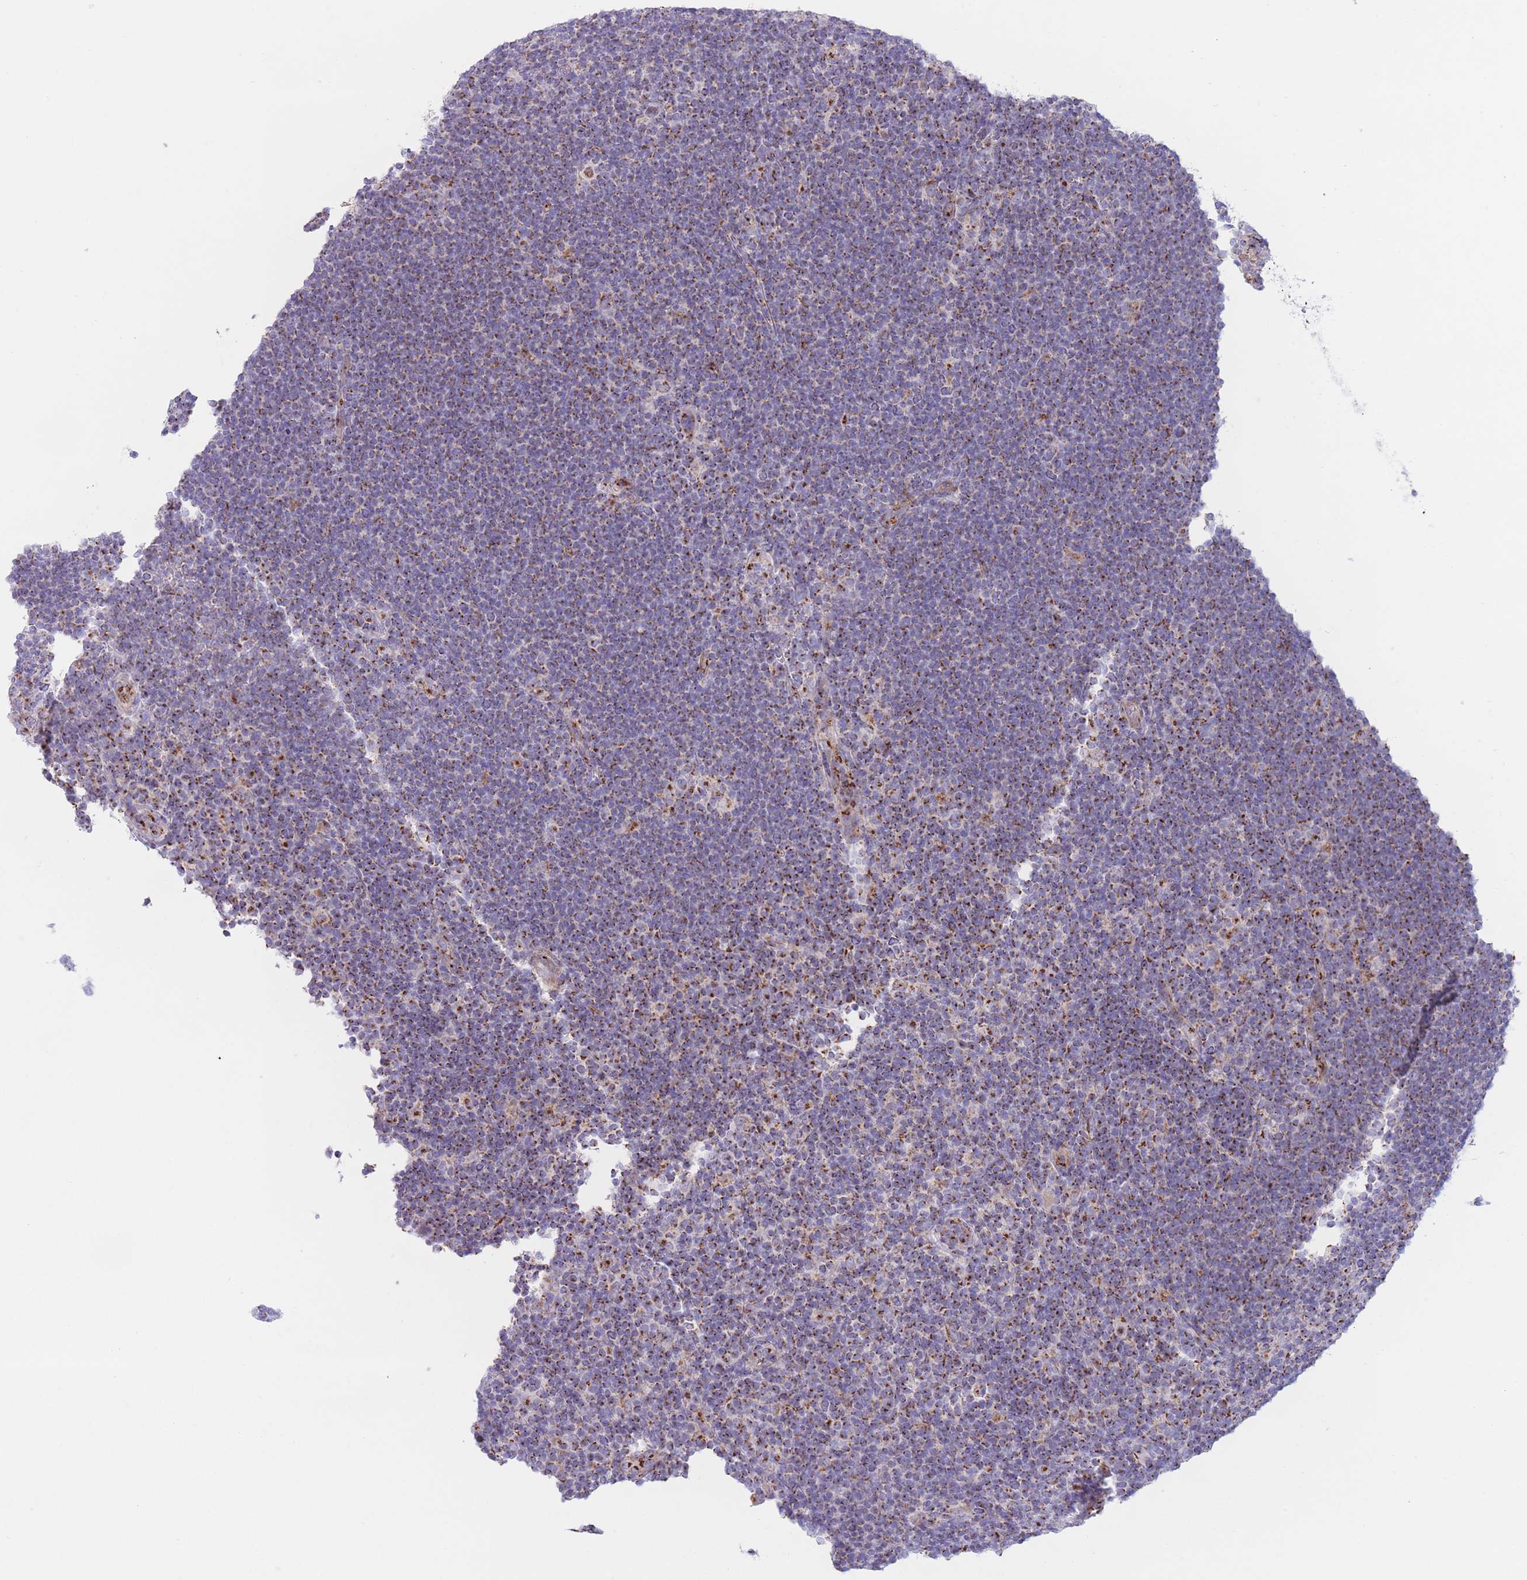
{"staining": {"intensity": "moderate", "quantity": ">75%", "location": "cytoplasmic/membranous"}, "tissue": "lymphoma", "cell_type": "Tumor cells", "image_type": "cancer", "snomed": [{"axis": "morphology", "description": "Hodgkin's disease, NOS"}, {"axis": "topography", "description": "Lymph node"}], "caption": "Hodgkin's disease was stained to show a protein in brown. There is medium levels of moderate cytoplasmic/membranous expression in about >75% of tumor cells.", "gene": "MPND", "patient": {"sex": "female", "age": 57}}